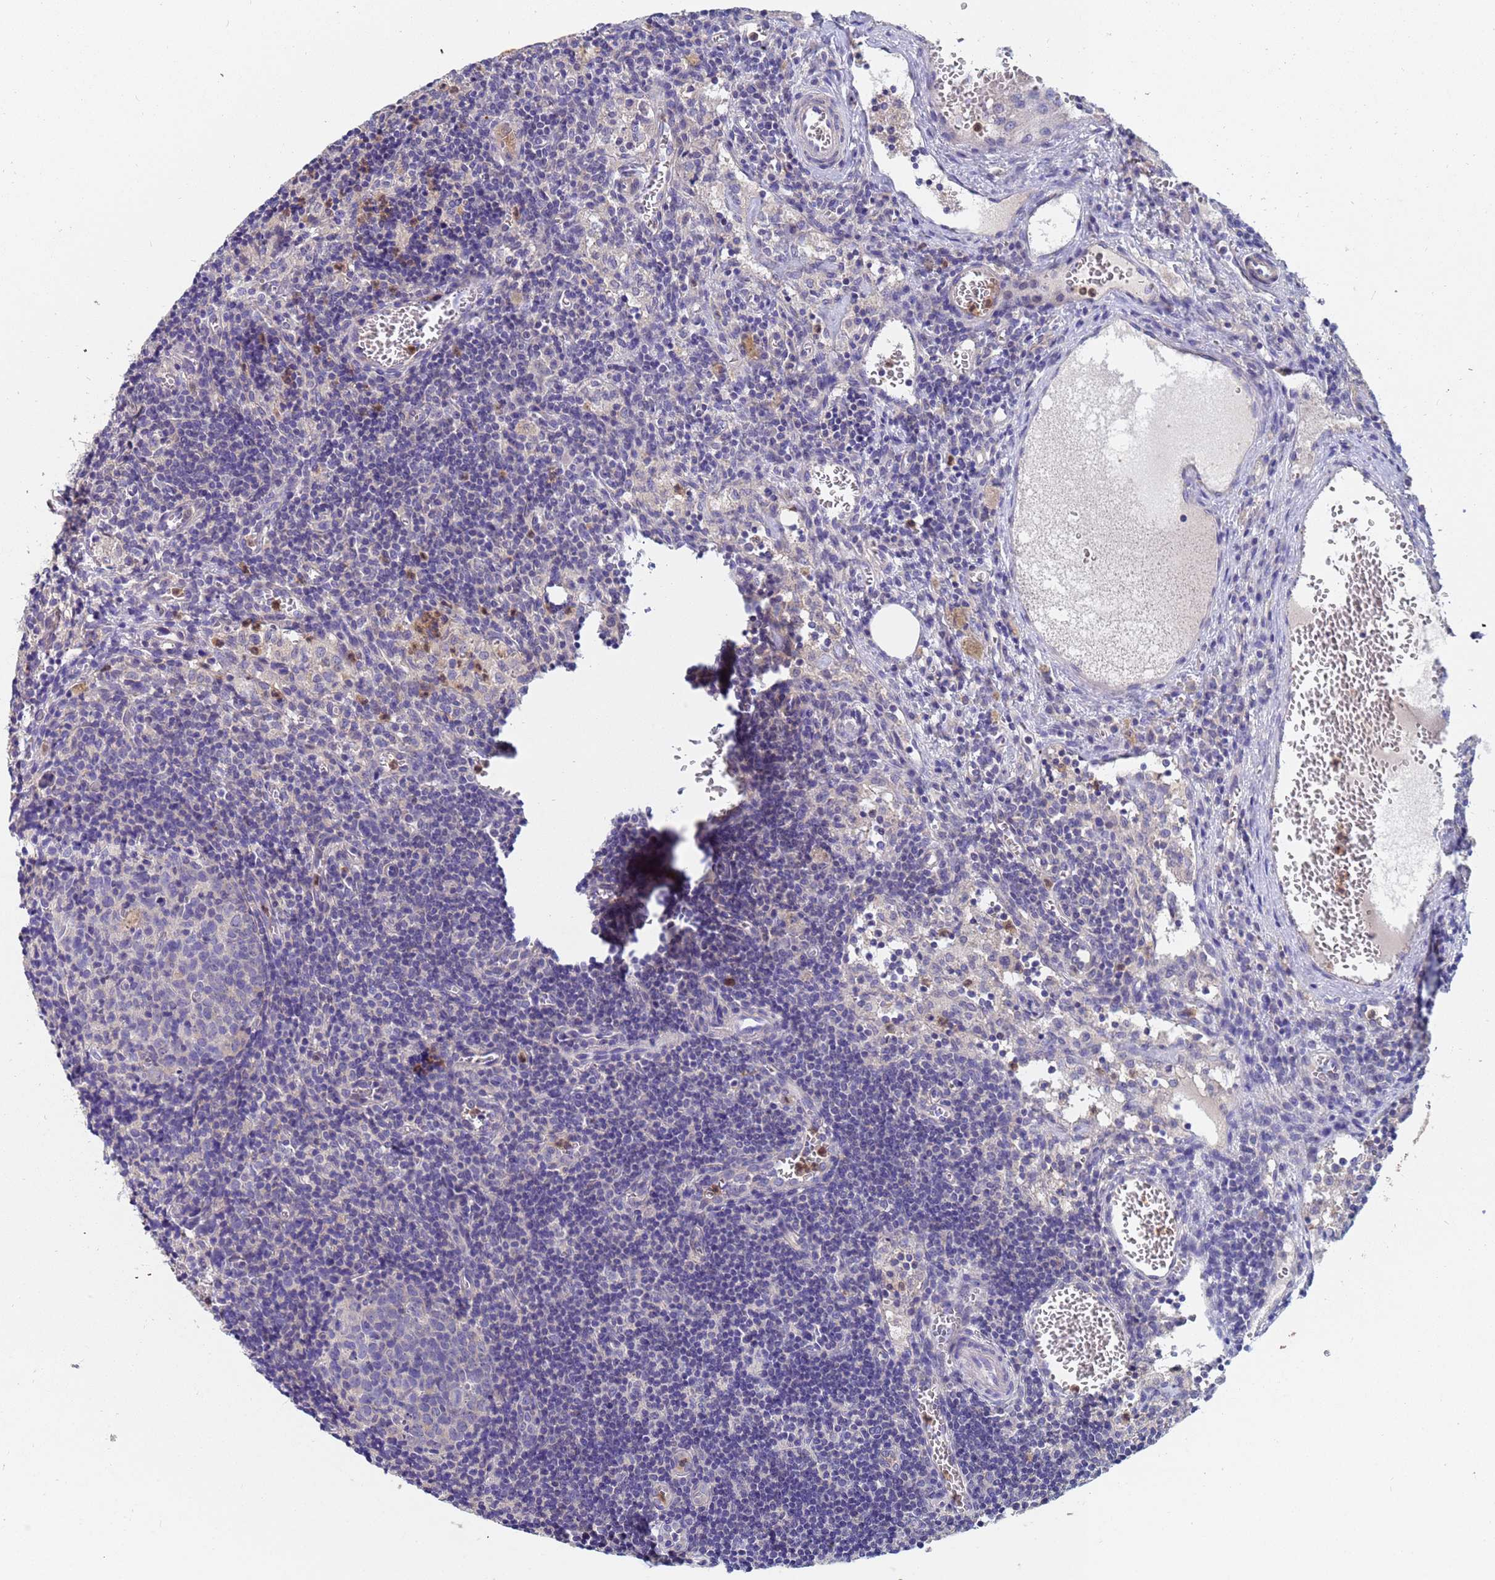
{"staining": {"intensity": "negative", "quantity": "none", "location": "none"}, "tissue": "lymph node", "cell_type": "Germinal center cells", "image_type": "normal", "snomed": [{"axis": "morphology", "description": "Normal tissue, NOS"}, {"axis": "topography", "description": "Lymph node"}], "caption": "Germinal center cells show no significant positivity in benign lymph node. The staining was performed using DAB to visualize the protein expression in brown, while the nuclei were stained in blue with hematoxylin (Magnification: 20x).", "gene": "TTLL11", "patient": {"sex": "female", "age": 37}}